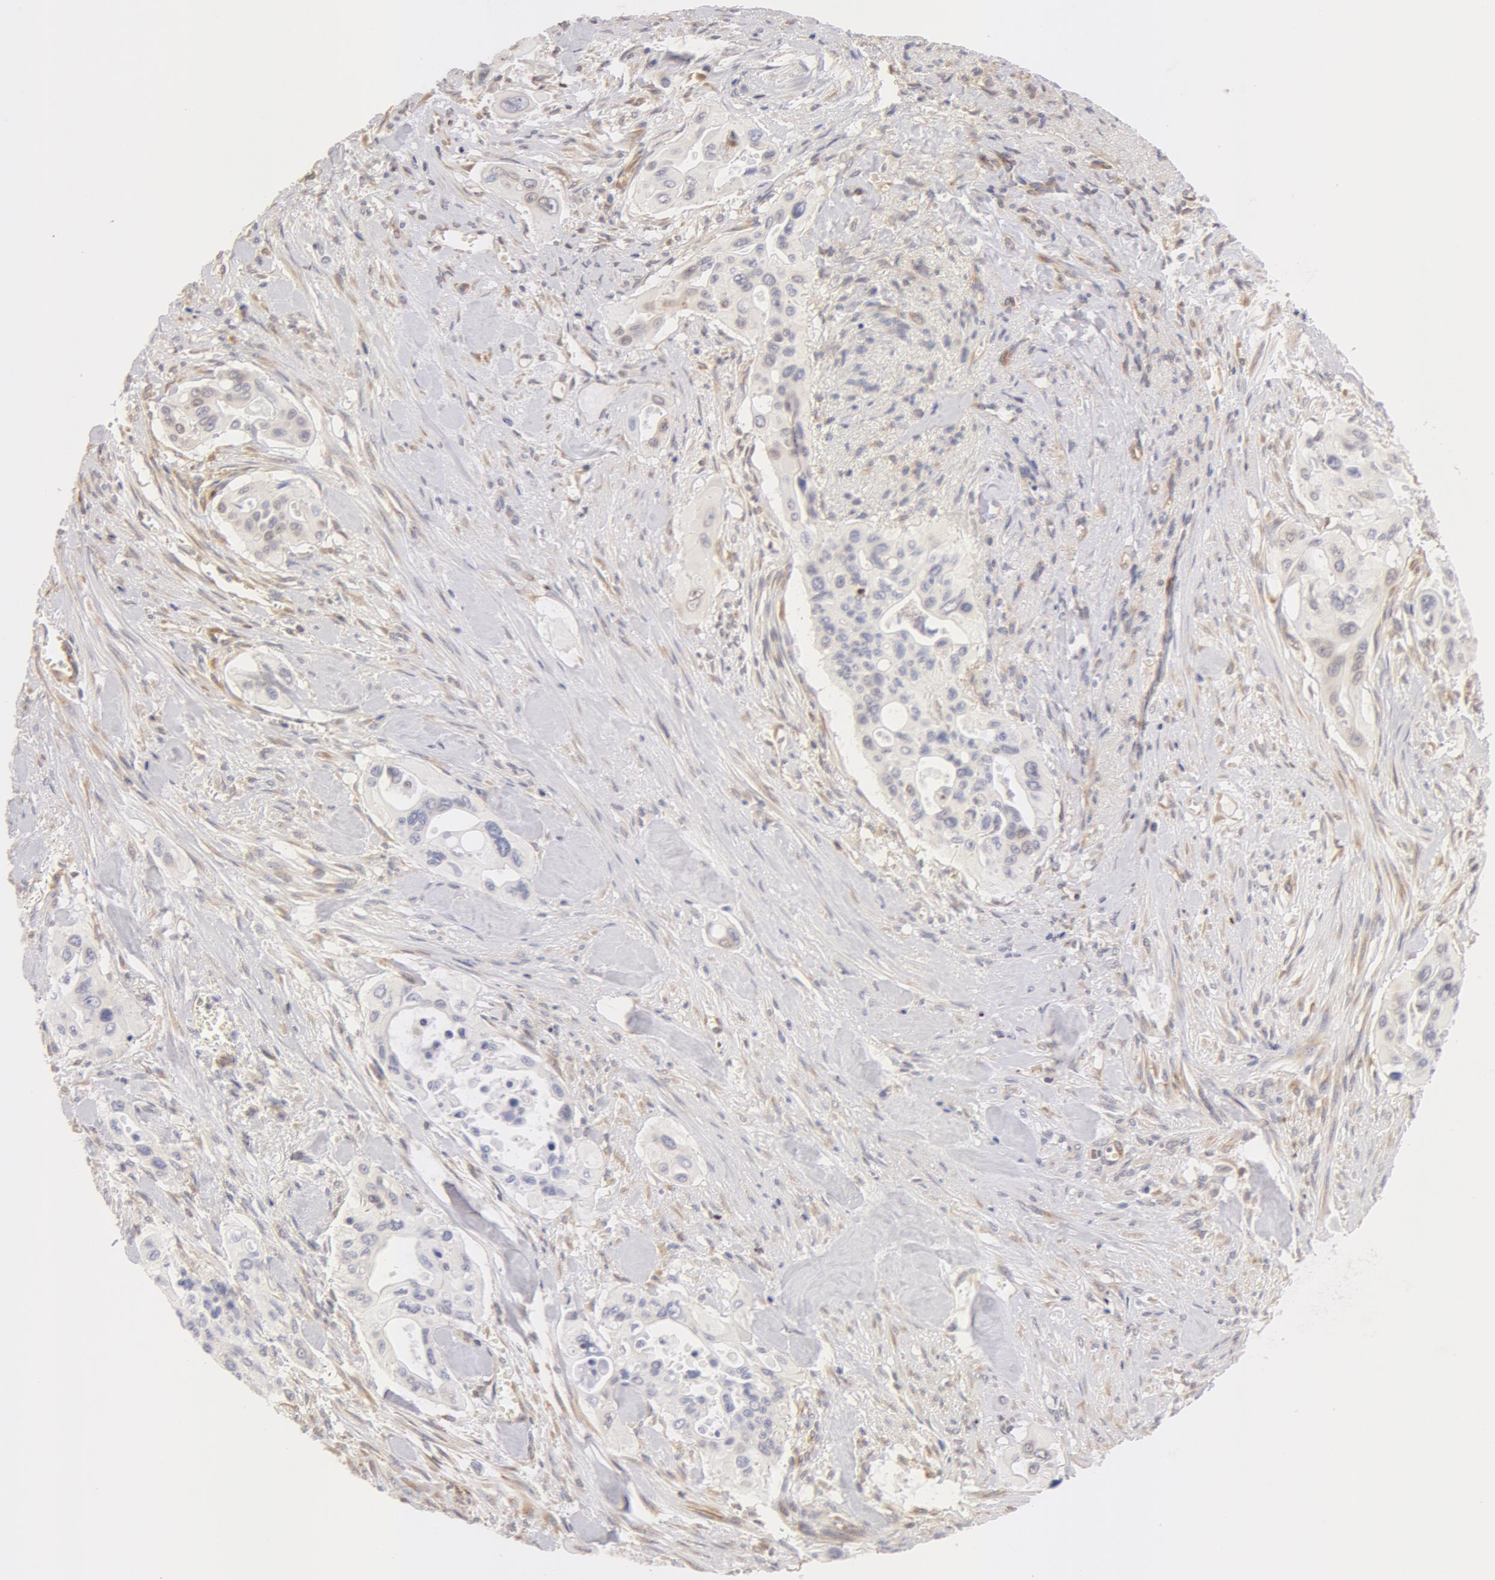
{"staining": {"intensity": "negative", "quantity": "none", "location": "none"}, "tissue": "pancreatic cancer", "cell_type": "Tumor cells", "image_type": "cancer", "snomed": [{"axis": "morphology", "description": "Adenocarcinoma, NOS"}, {"axis": "topography", "description": "Pancreas"}], "caption": "Adenocarcinoma (pancreatic) stained for a protein using immunohistochemistry (IHC) reveals no staining tumor cells.", "gene": "DDX3Y", "patient": {"sex": "male", "age": 77}}